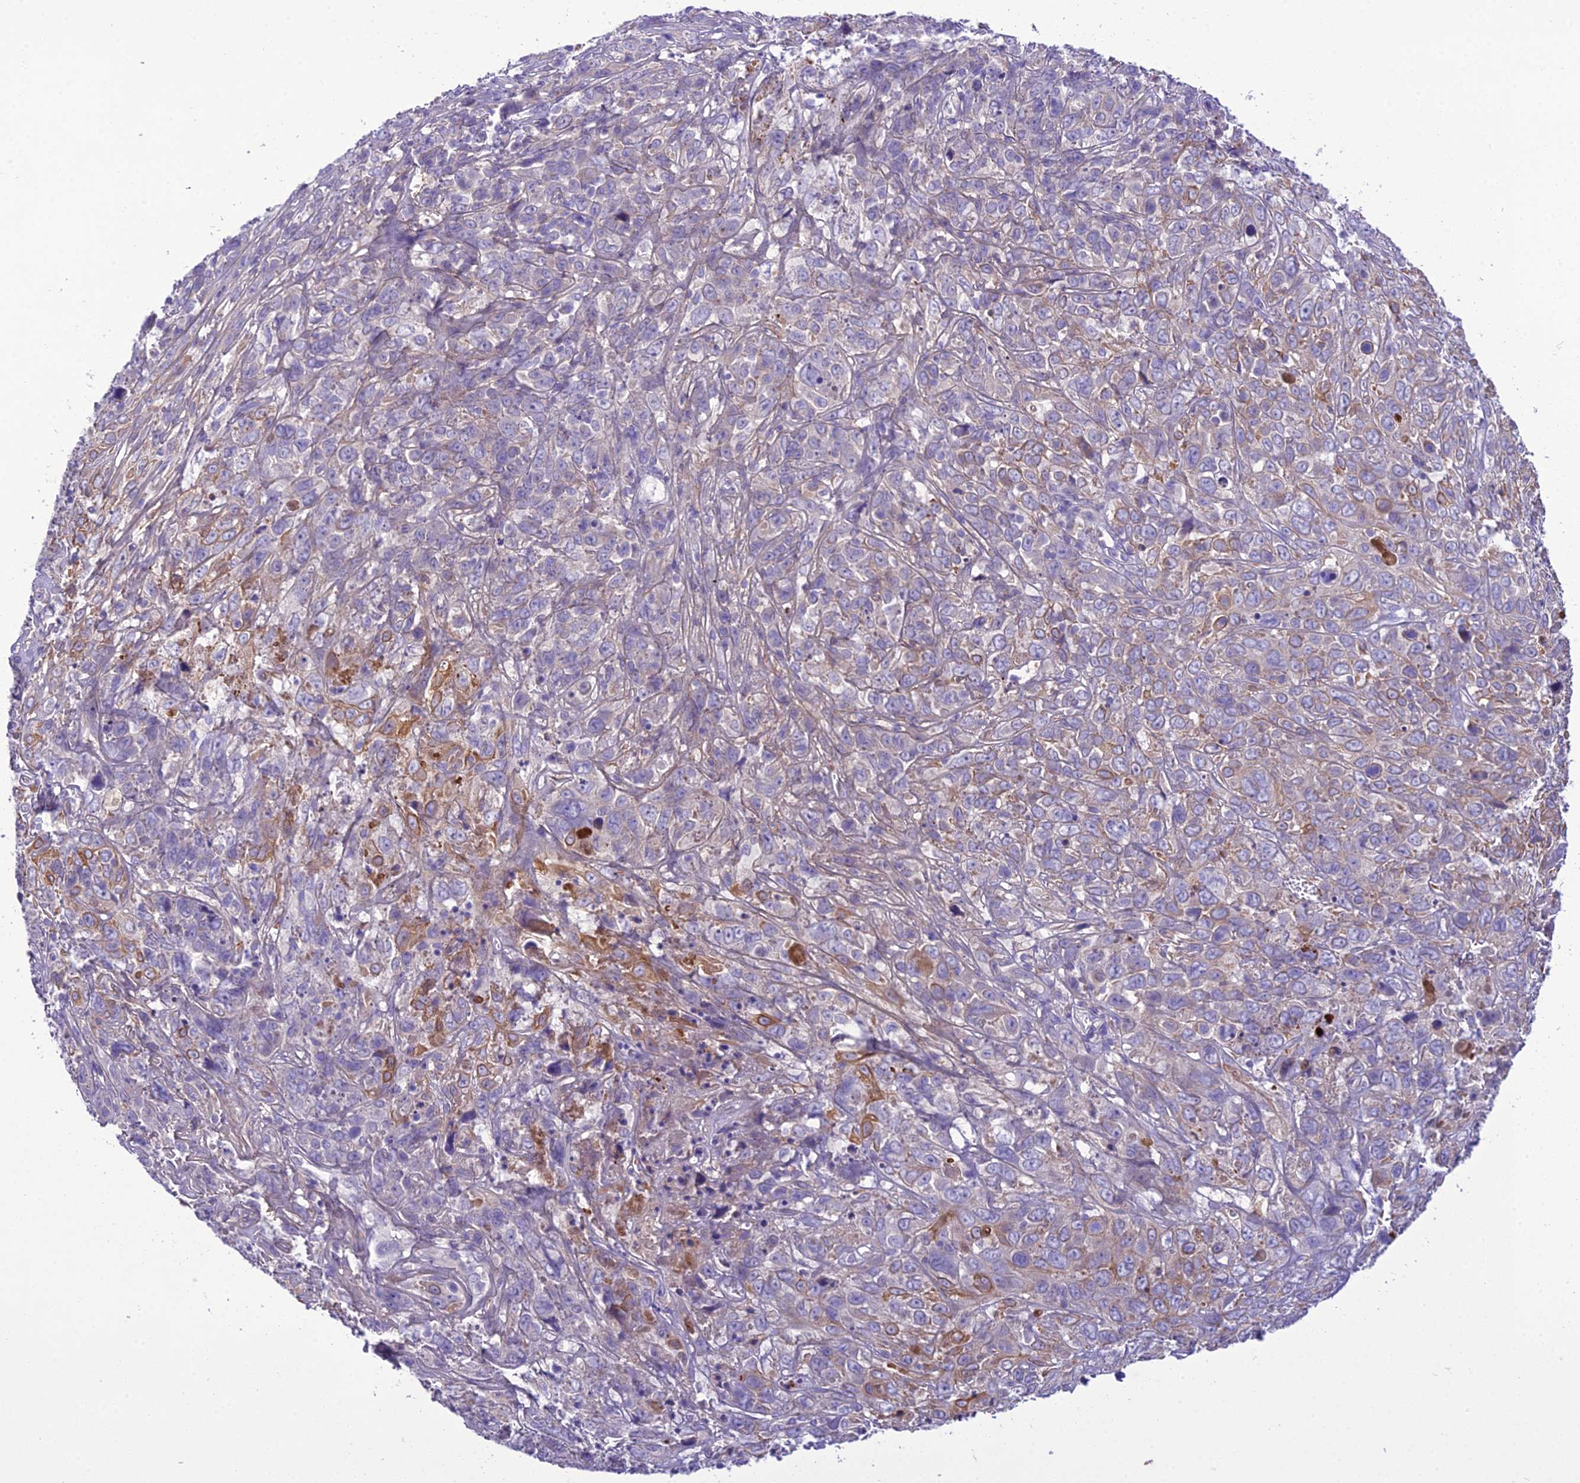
{"staining": {"intensity": "weak", "quantity": "<25%", "location": "cytoplasmic/membranous"}, "tissue": "cervical cancer", "cell_type": "Tumor cells", "image_type": "cancer", "snomed": [{"axis": "morphology", "description": "Squamous cell carcinoma, NOS"}, {"axis": "topography", "description": "Cervix"}], "caption": "DAB immunohistochemical staining of human cervical cancer displays no significant positivity in tumor cells.", "gene": "SCRT1", "patient": {"sex": "female", "age": 46}}